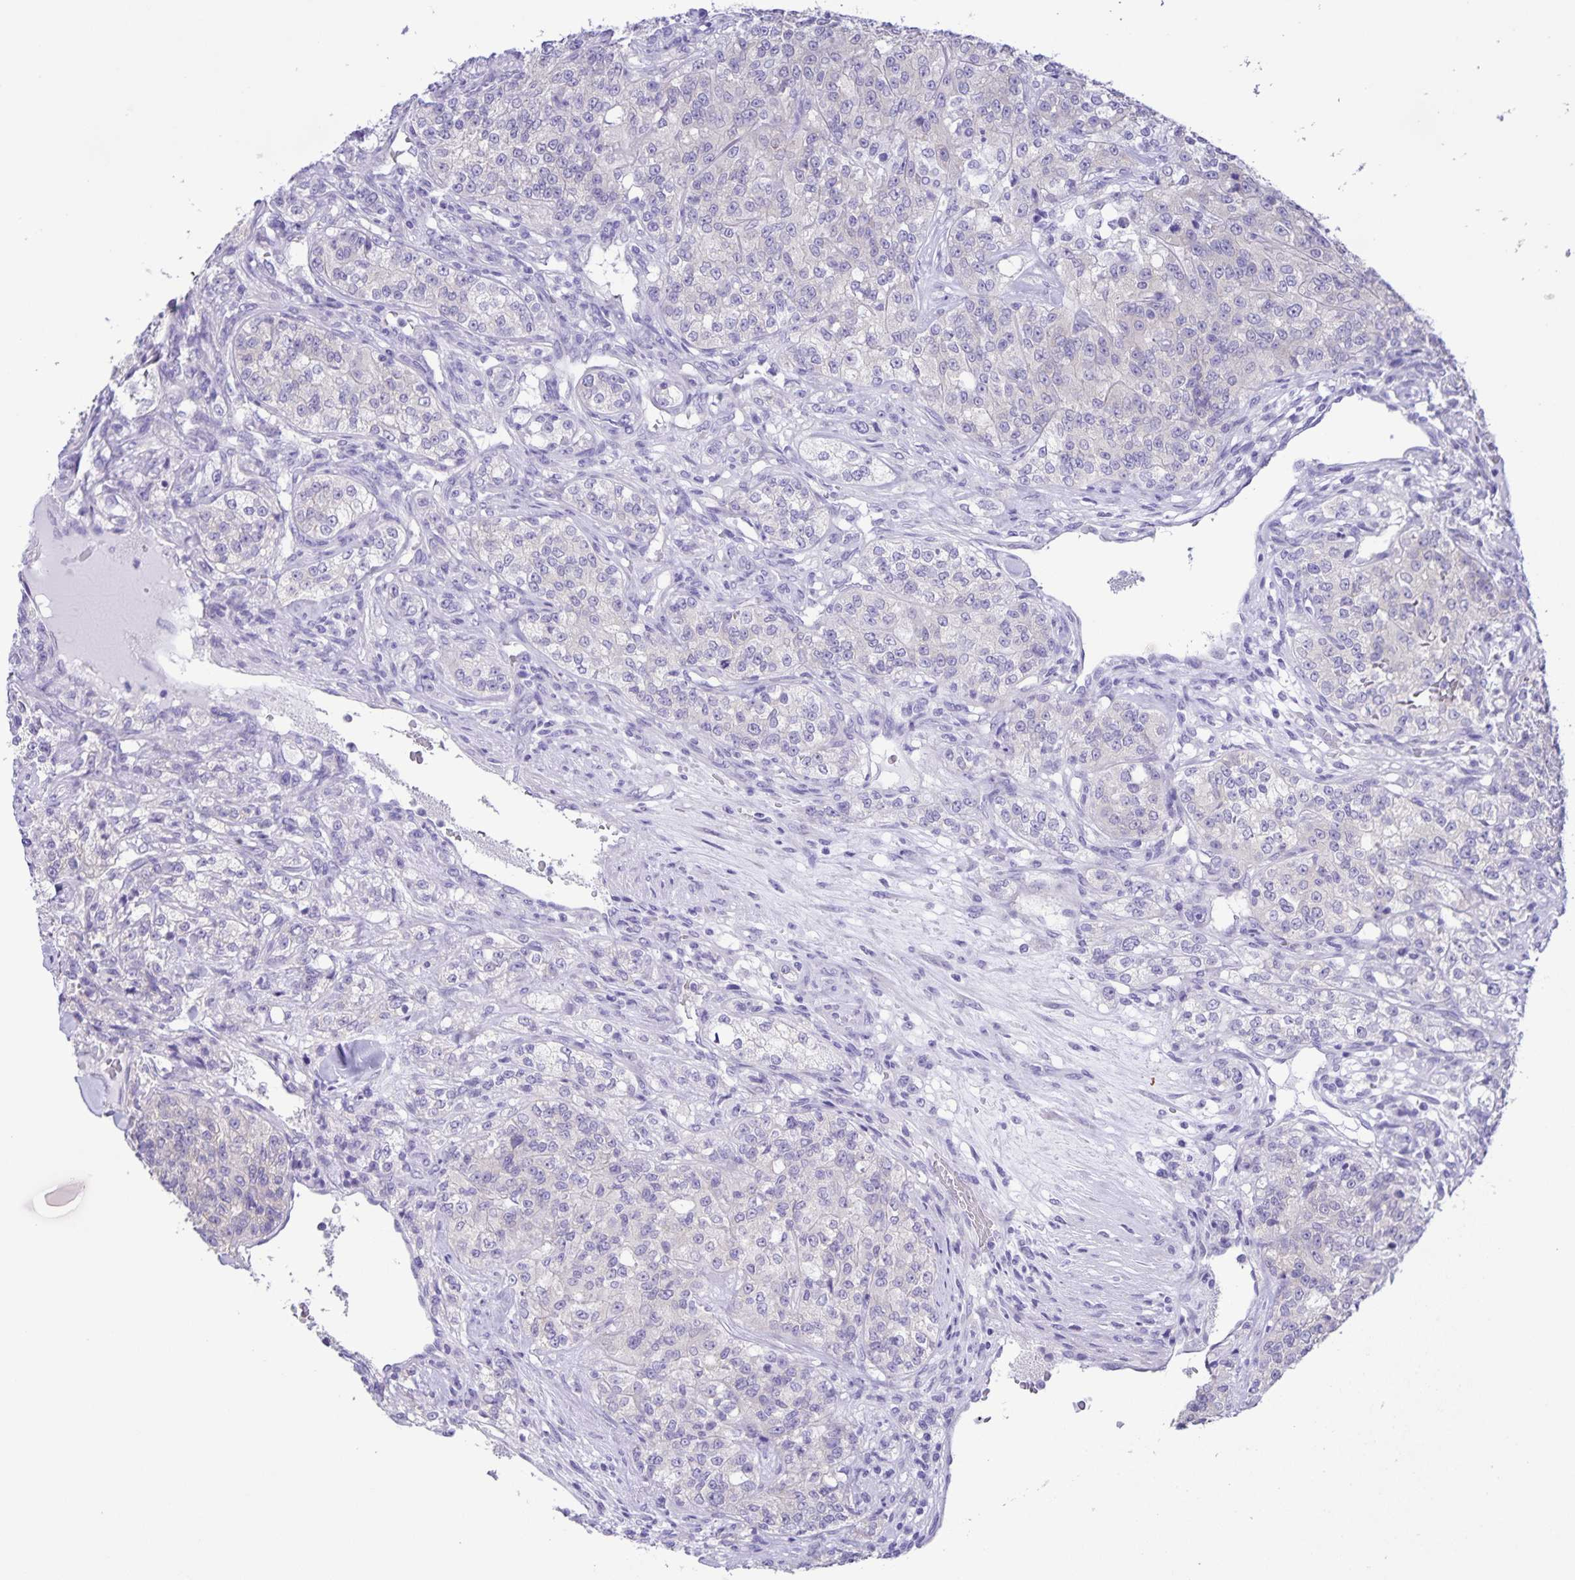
{"staining": {"intensity": "negative", "quantity": "none", "location": "none"}, "tissue": "renal cancer", "cell_type": "Tumor cells", "image_type": "cancer", "snomed": [{"axis": "morphology", "description": "Adenocarcinoma, NOS"}, {"axis": "topography", "description": "Kidney"}], "caption": "Renal cancer was stained to show a protein in brown. There is no significant positivity in tumor cells.", "gene": "CAPSL", "patient": {"sex": "female", "age": 63}}